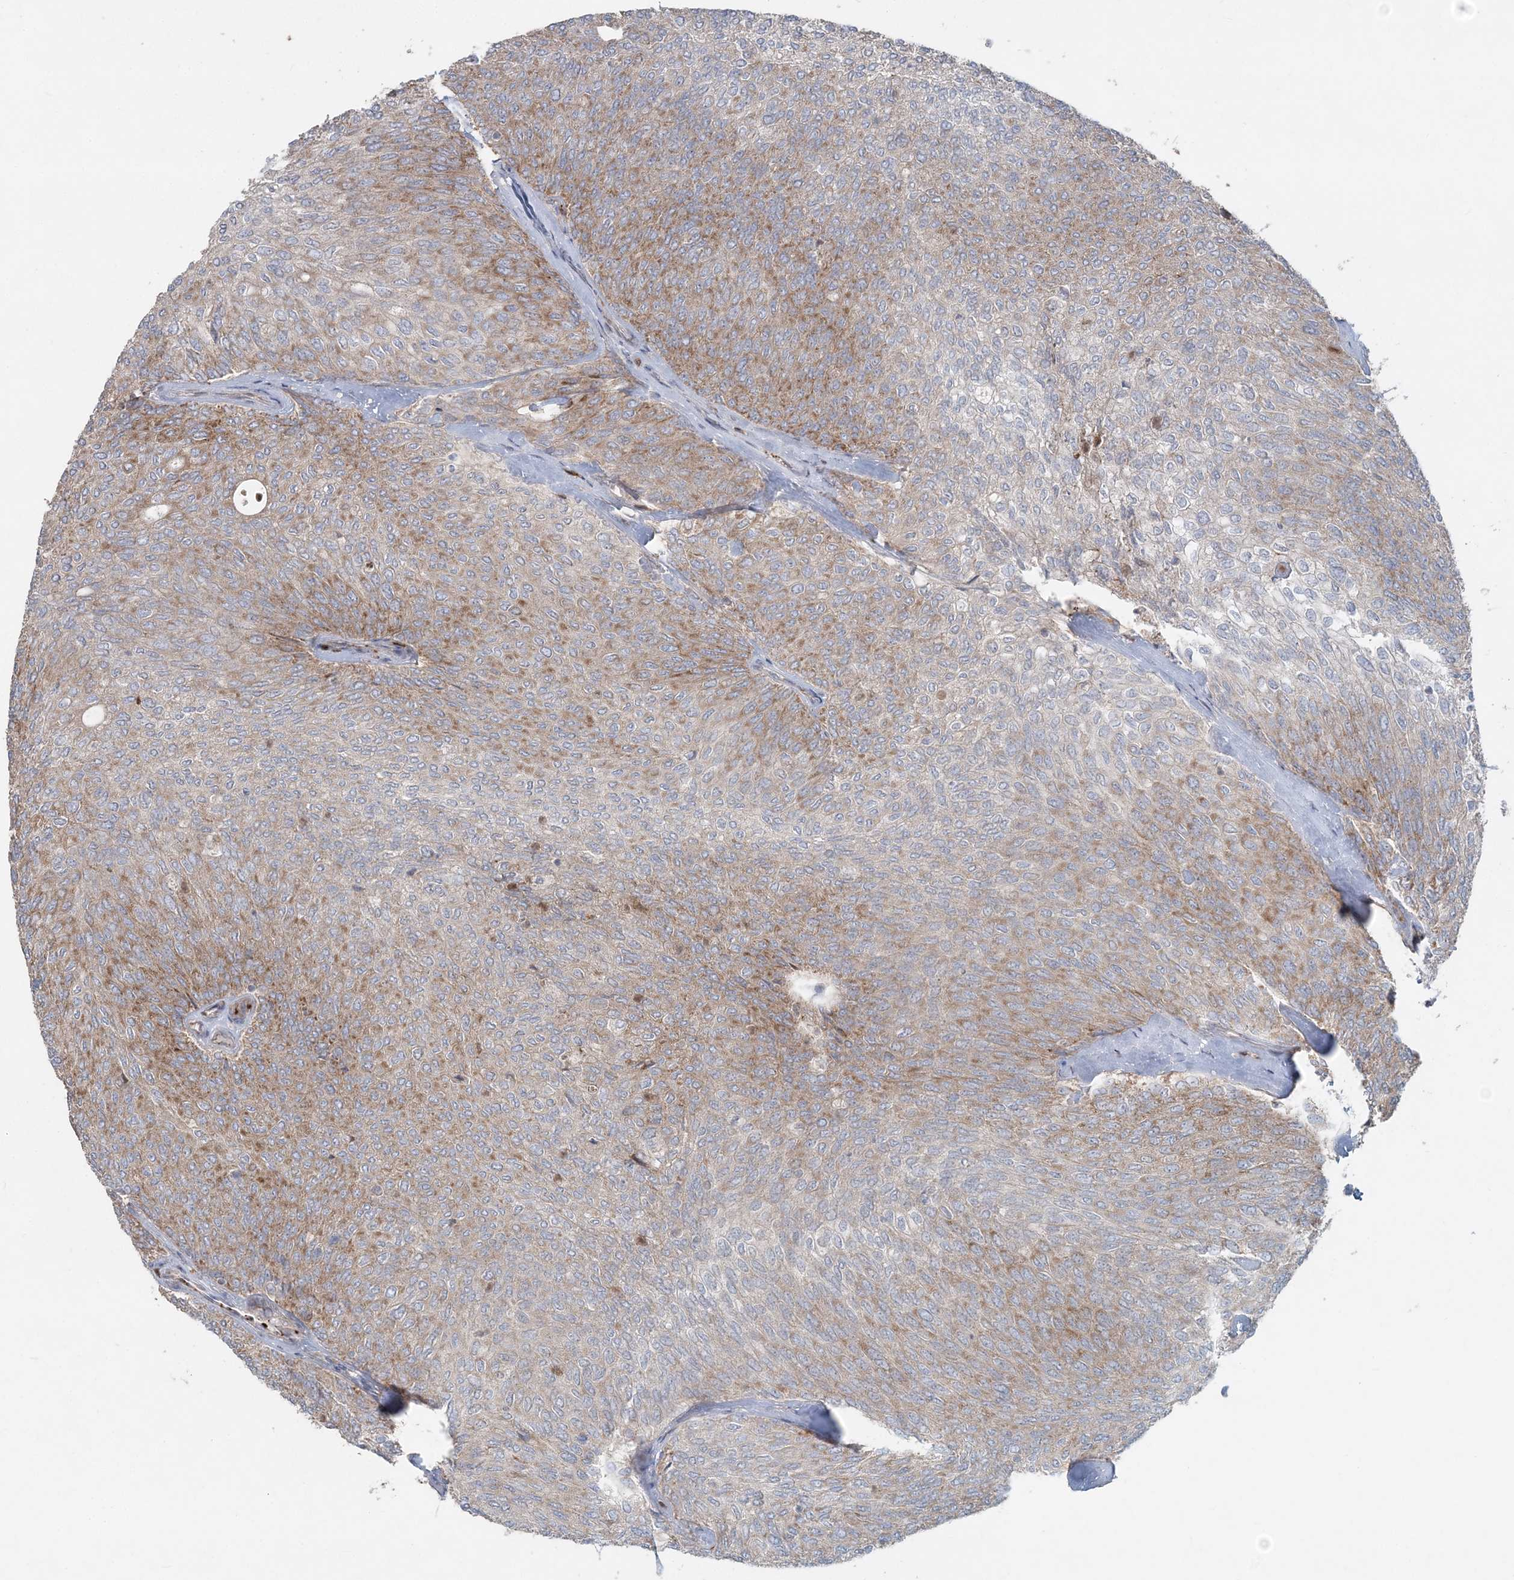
{"staining": {"intensity": "moderate", "quantity": "25%-75%", "location": "cytoplasmic/membranous"}, "tissue": "urothelial cancer", "cell_type": "Tumor cells", "image_type": "cancer", "snomed": [{"axis": "morphology", "description": "Urothelial carcinoma, Low grade"}, {"axis": "topography", "description": "Urinary bladder"}], "caption": "A high-resolution image shows immunohistochemistry (IHC) staining of urothelial carcinoma (low-grade), which reveals moderate cytoplasmic/membranous expression in about 25%-75% of tumor cells.", "gene": "LRPPRC", "patient": {"sex": "female", "age": 79}}